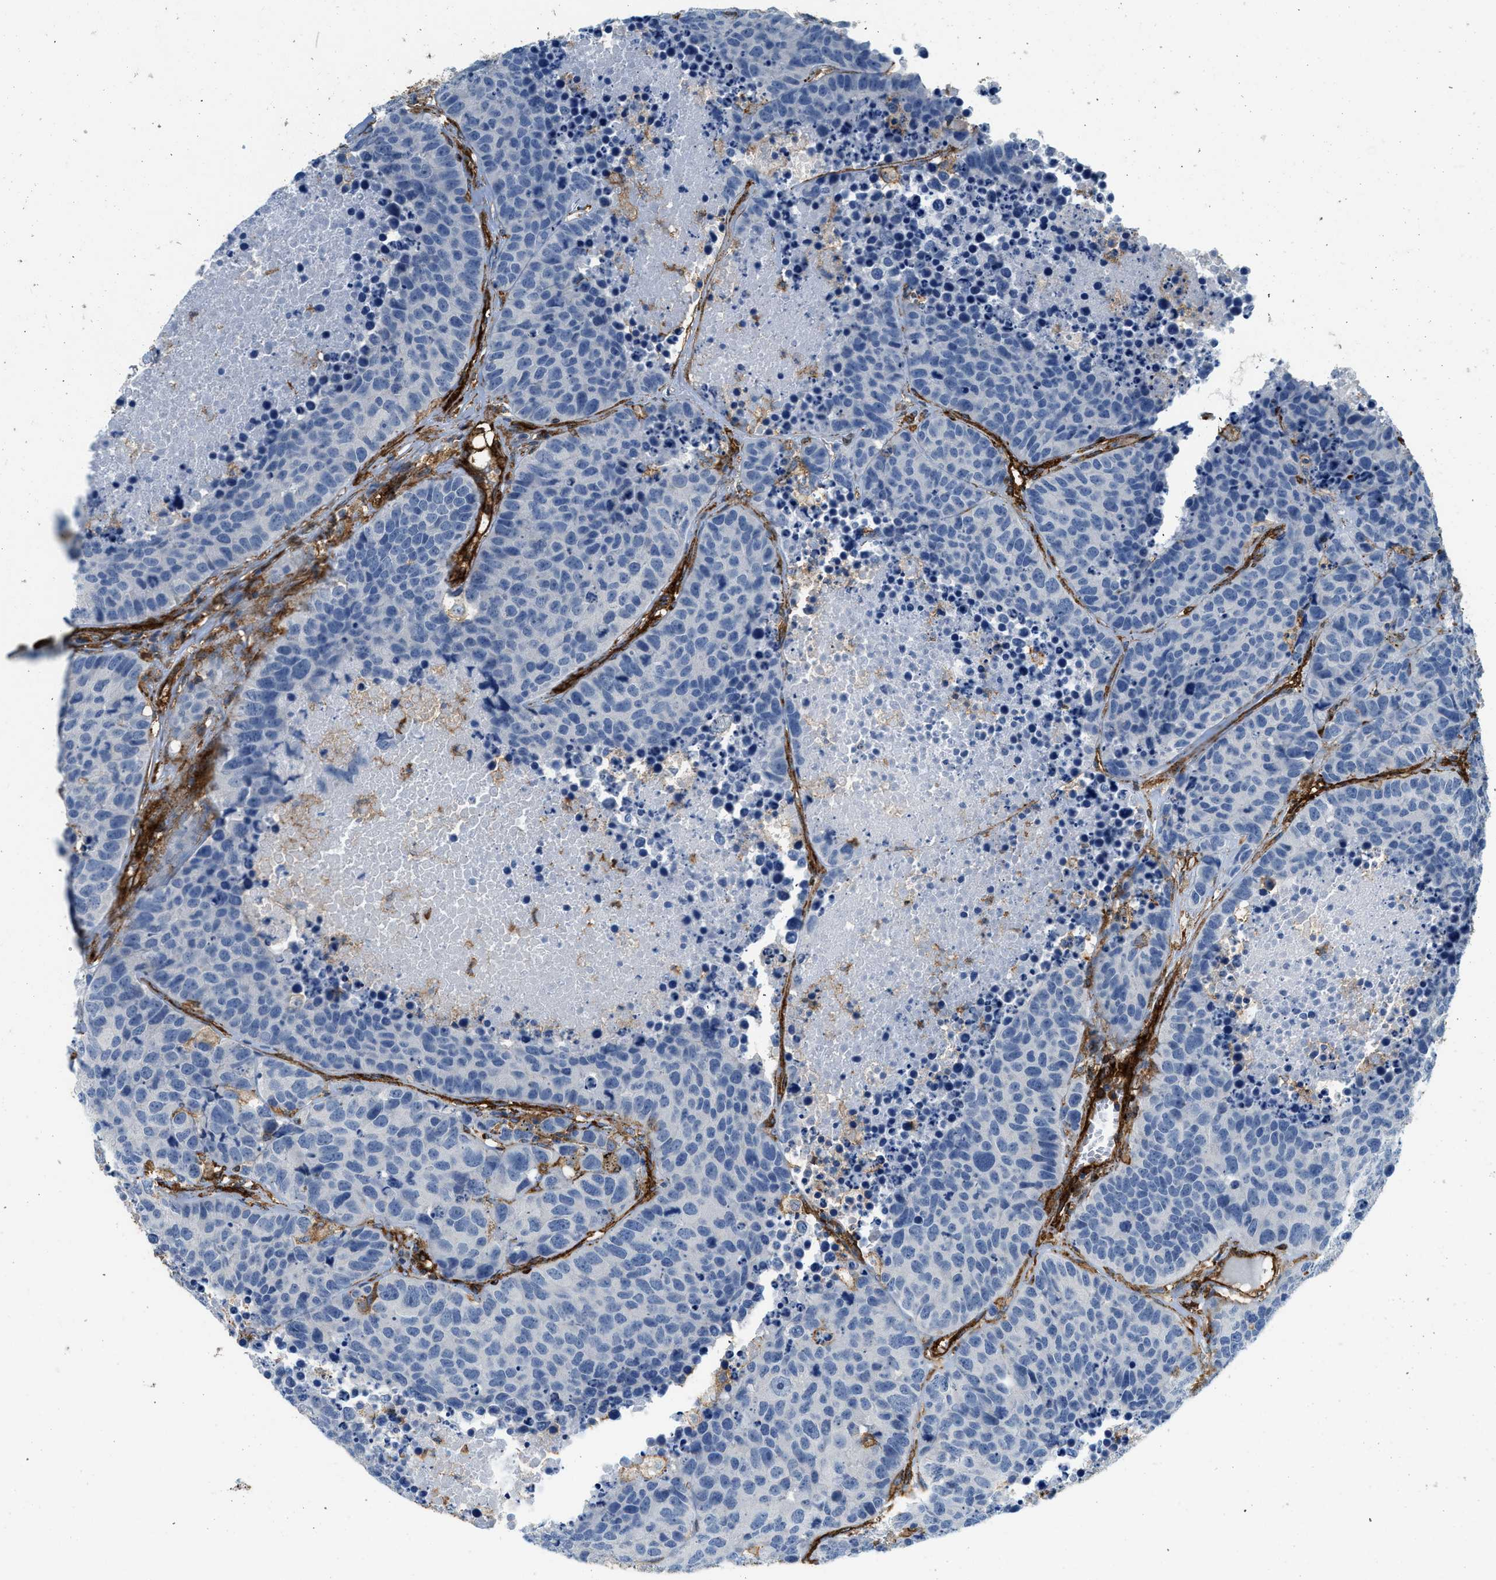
{"staining": {"intensity": "negative", "quantity": "none", "location": "none"}, "tissue": "carcinoid", "cell_type": "Tumor cells", "image_type": "cancer", "snomed": [{"axis": "morphology", "description": "Carcinoid, malignant, NOS"}, {"axis": "topography", "description": "Lung"}], "caption": "The immunohistochemistry histopathology image has no significant staining in tumor cells of carcinoid tissue.", "gene": "HIP1", "patient": {"sex": "male", "age": 60}}